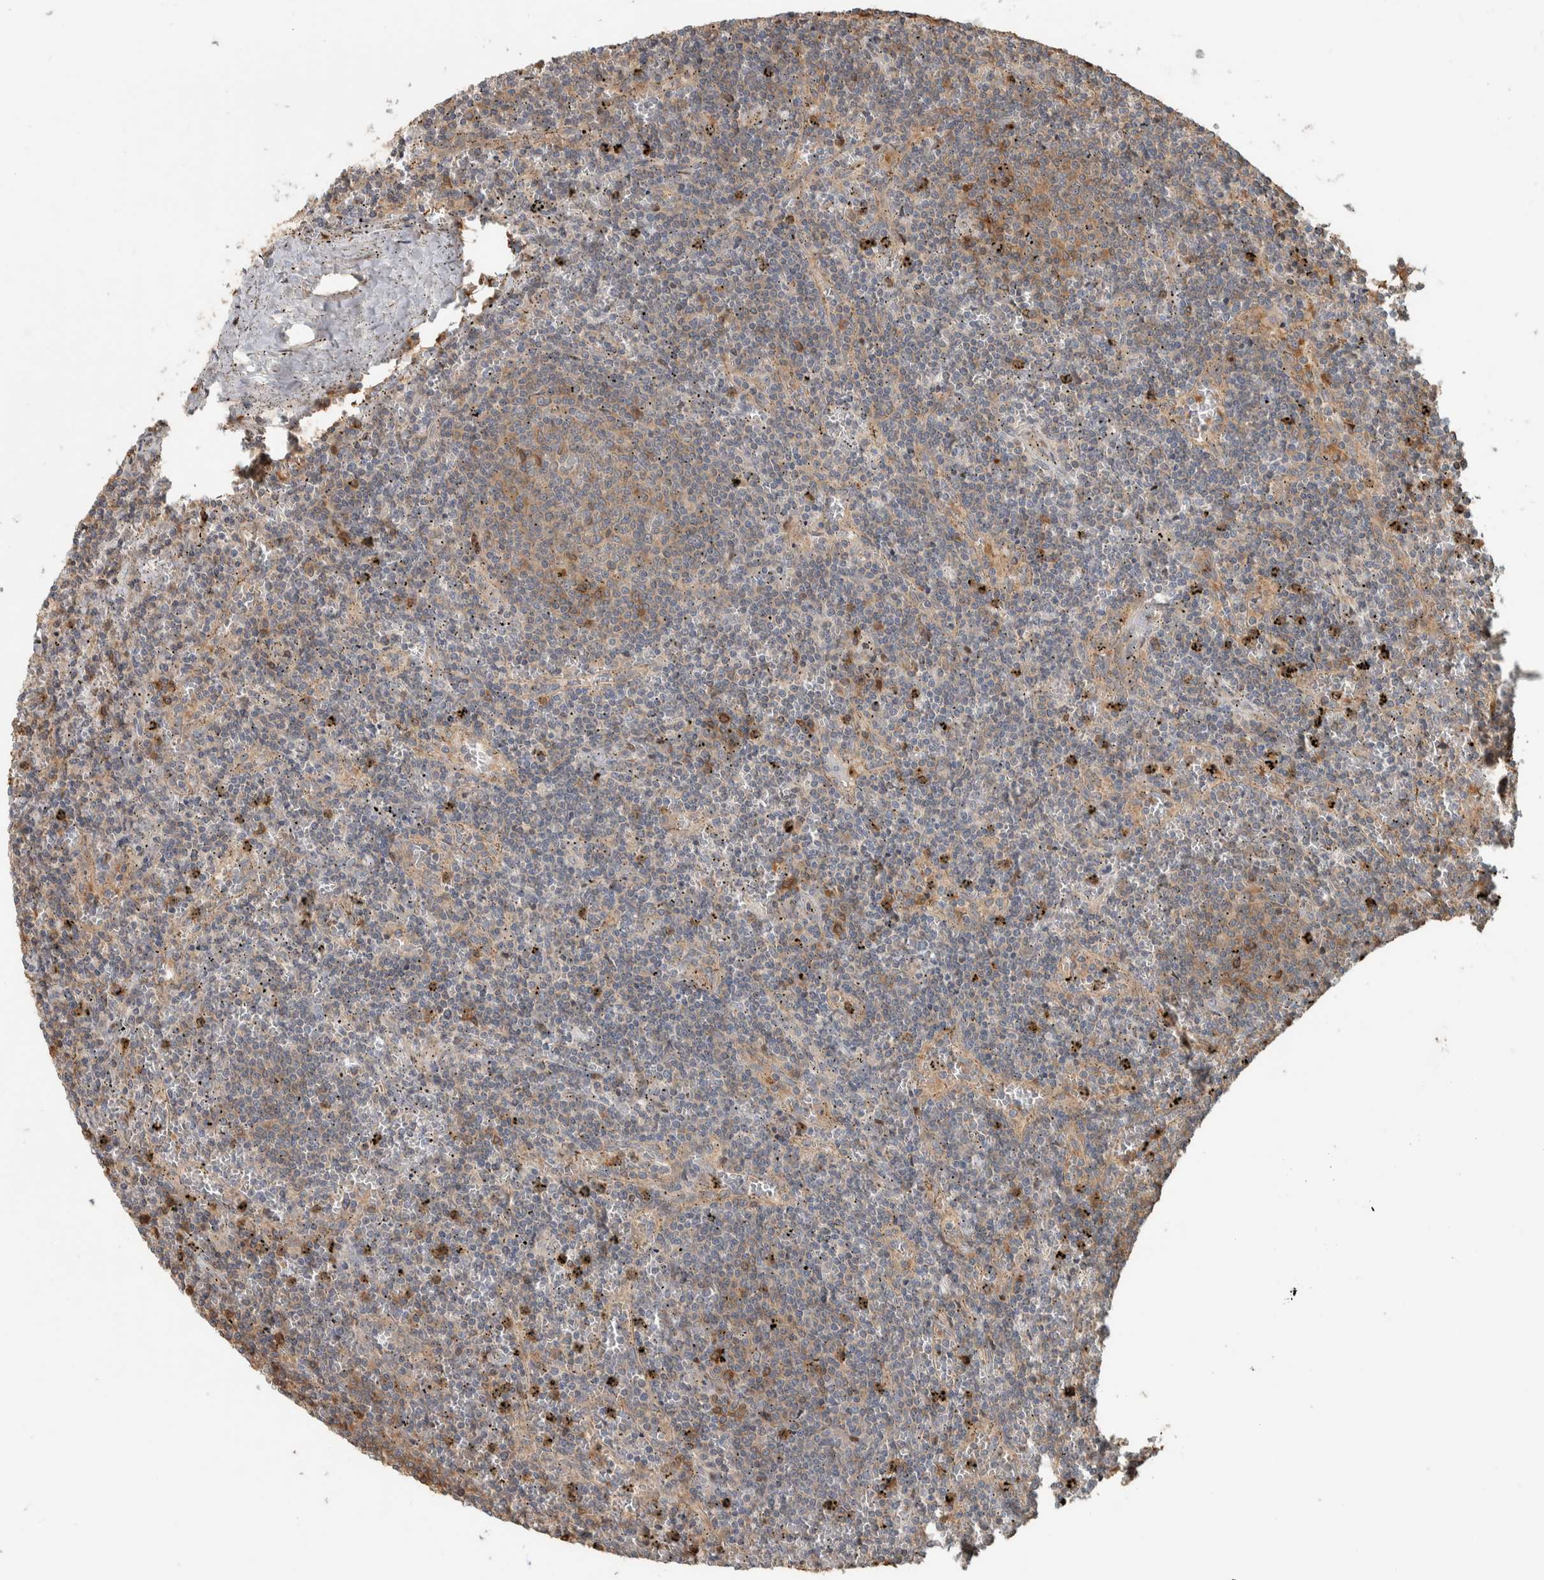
{"staining": {"intensity": "moderate", "quantity": "25%-75%", "location": "cytoplasmic/membranous"}, "tissue": "lymphoma", "cell_type": "Tumor cells", "image_type": "cancer", "snomed": [{"axis": "morphology", "description": "Malignant lymphoma, non-Hodgkin's type, Low grade"}, {"axis": "topography", "description": "Spleen"}], "caption": "This histopathology image shows malignant lymphoma, non-Hodgkin's type (low-grade) stained with immunohistochemistry to label a protein in brown. The cytoplasmic/membranous of tumor cells show moderate positivity for the protein. Nuclei are counter-stained blue.", "gene": "CNTROB", "patient": {"sex": "female", "age": 50}}